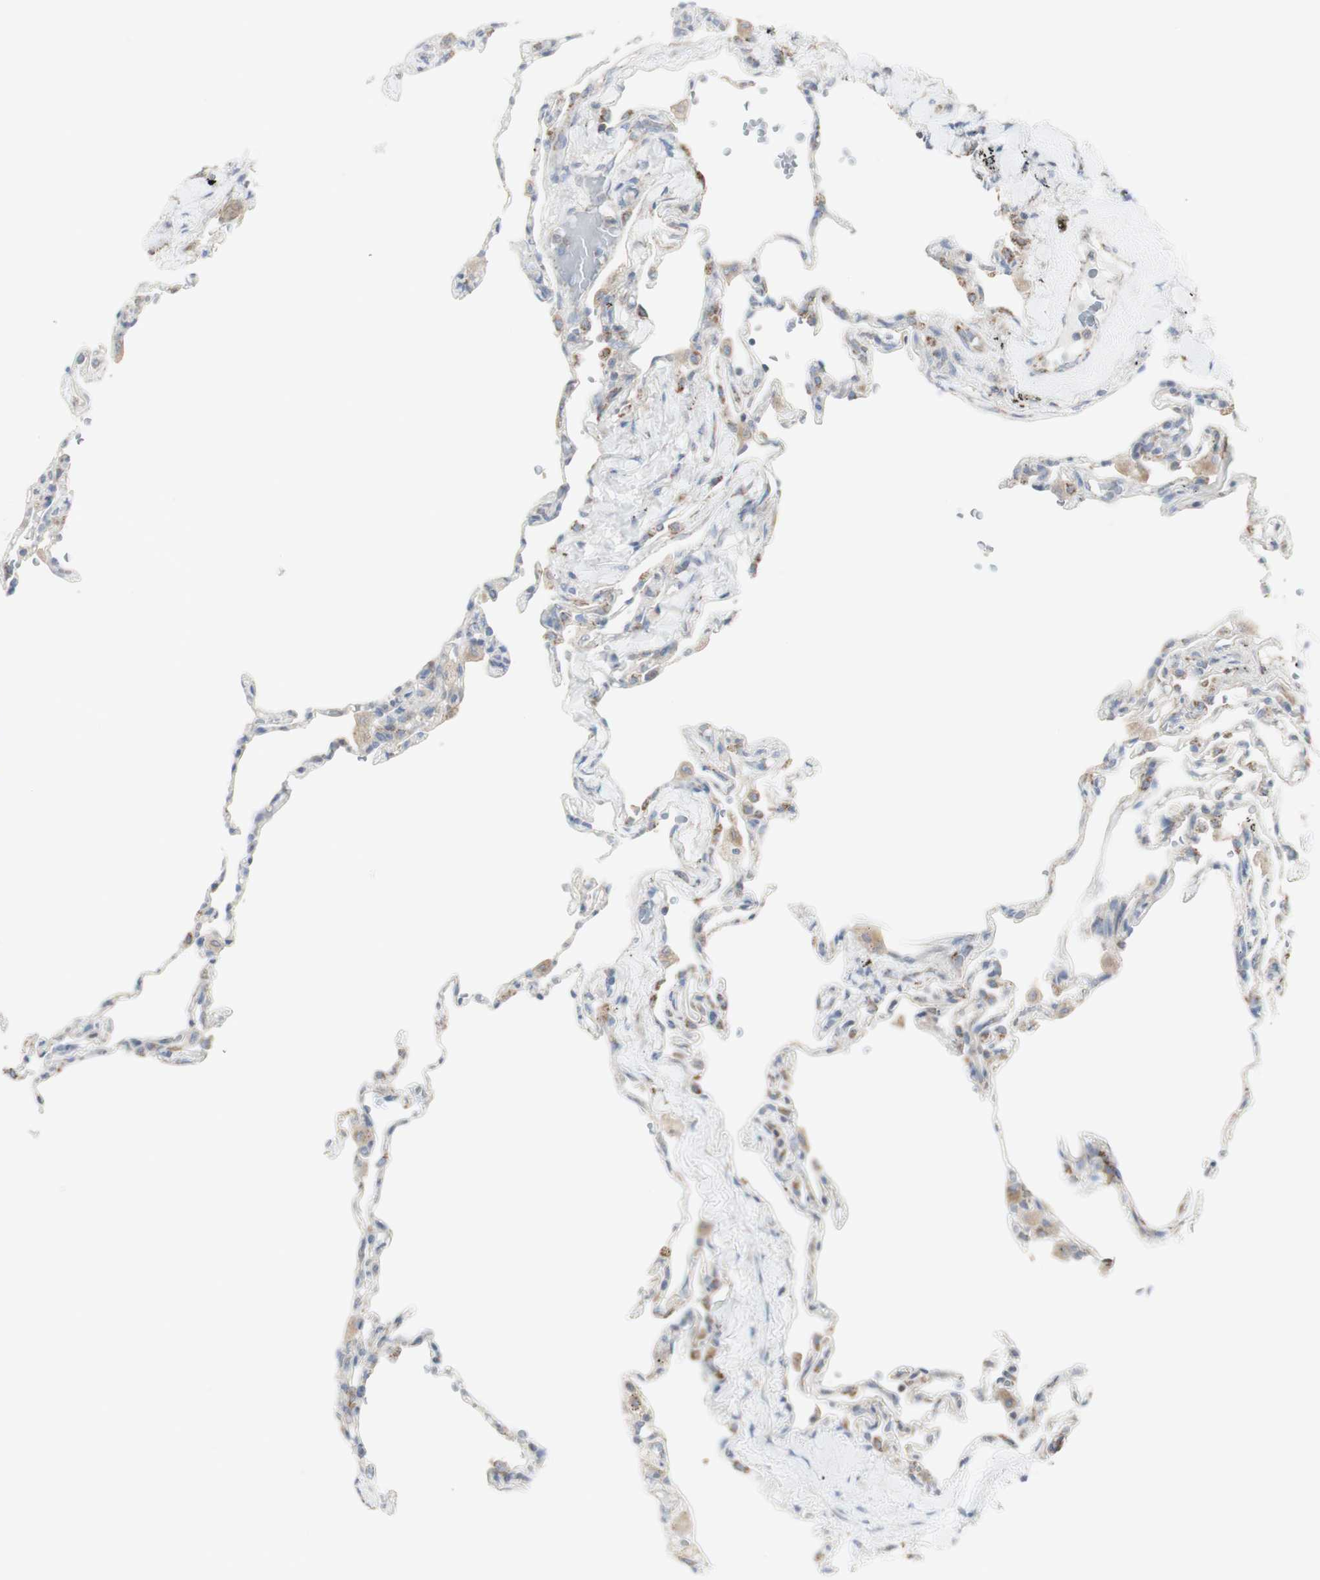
{"staining": {"intensity": "weak", "quantity": "<25%", "location": "cytoplasmic/membranous"}, "tissue": "lung", "cell_type": "Alveolar cells", "image_type": "normal", "snomed": [{"axis": "morphology", "description": "Normal tissue, NOS"}, {"axis": "topography", "description": "Lung"}], "caption": "A photomicrograph of human lung is negative for staining in alveolar cells. (Immunohistochemistry (ihc), brightfield microscopy, high magnification).", "gene": "C3orf52", "patient": {"sex": "male", "age": 59}}